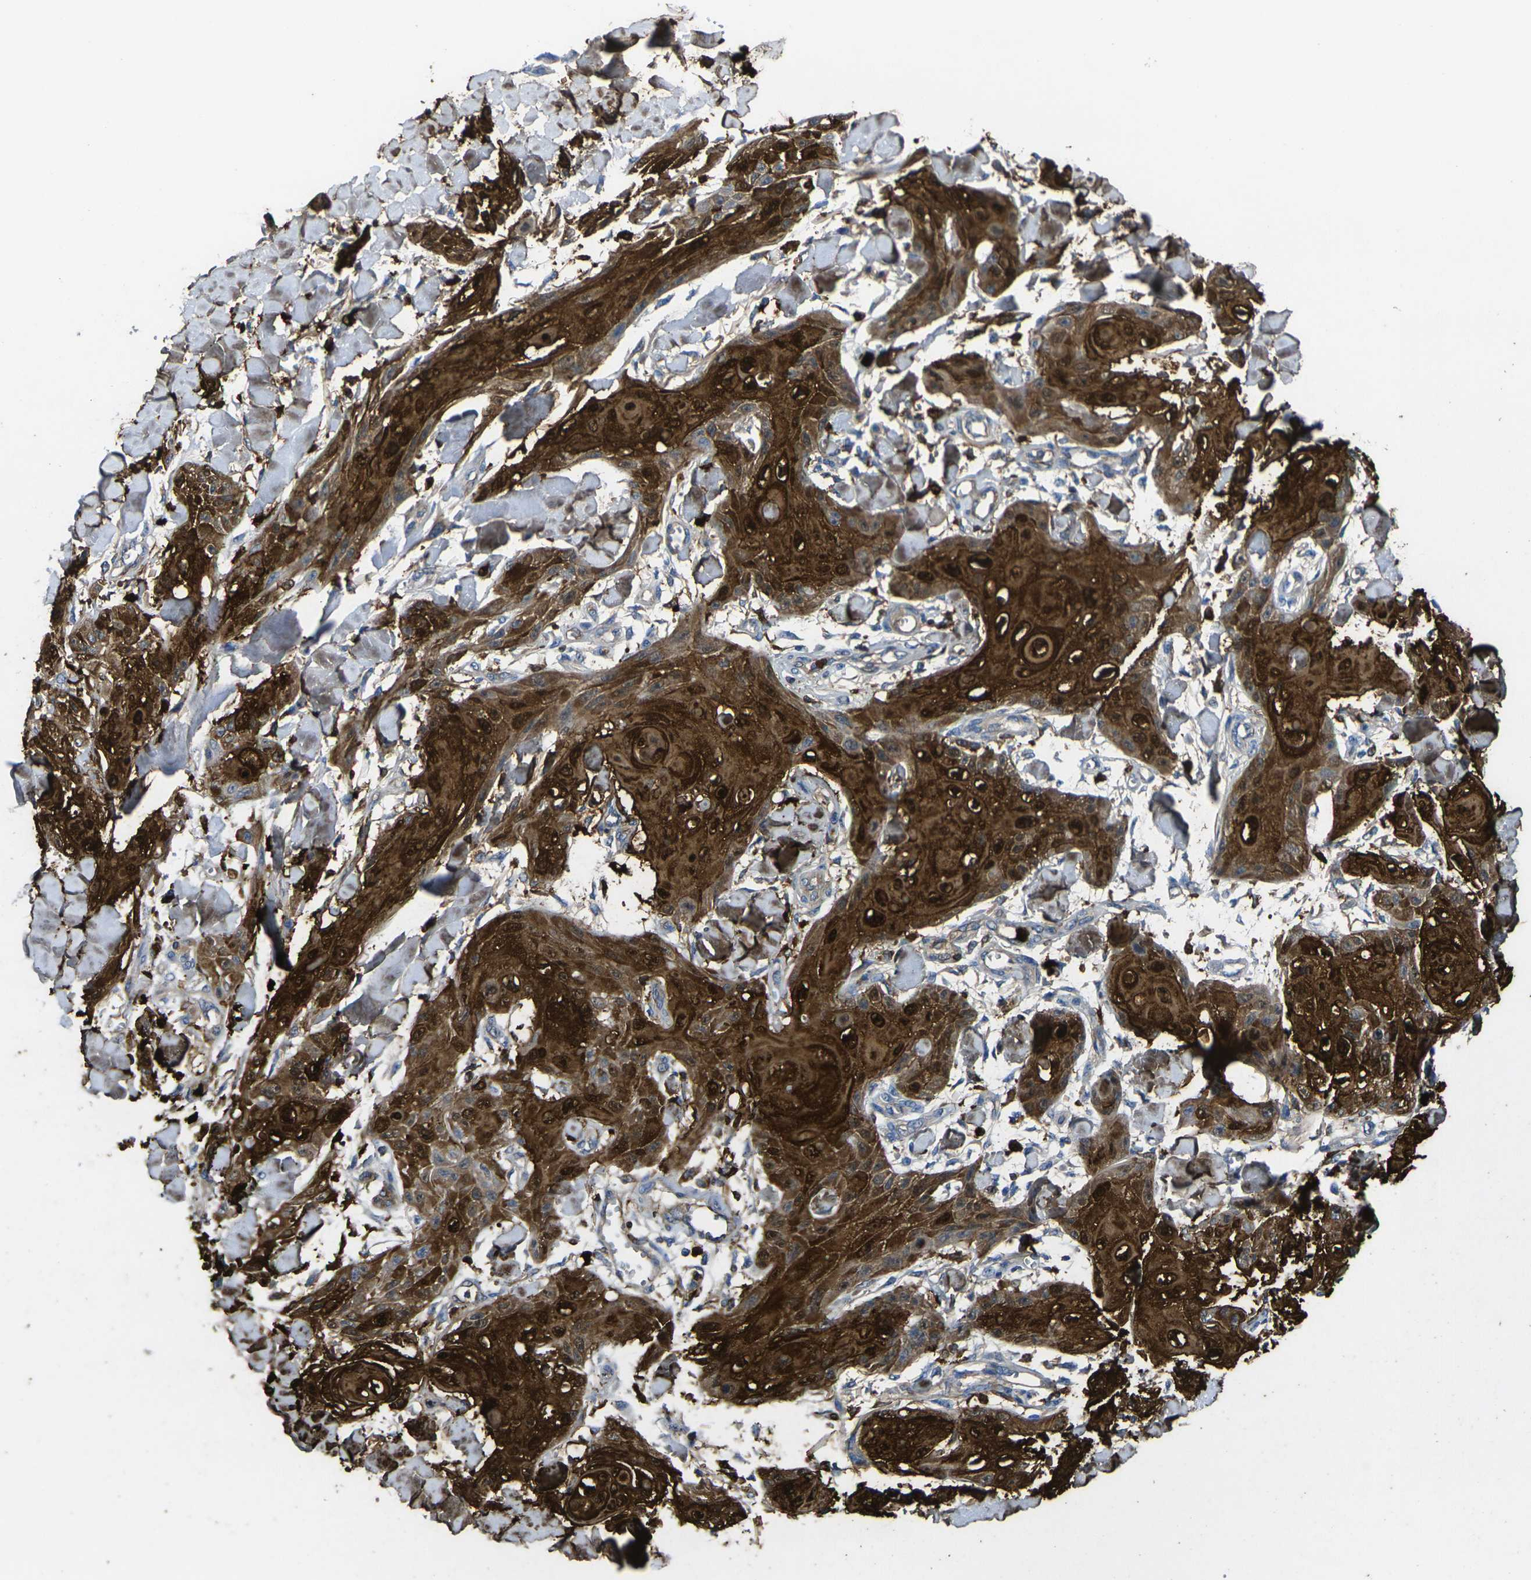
{"staining": {"intensity": "strong", "quantity": ">75%", "location": "cytoplasmic/membranous,nuclear"}, "tissue": "skin cancer", "cell_type": "Tumor cells", "image_type": "cancer", "snomed": [{"axis": "morphology", "description": "Squamous cell carcinoma, NOS"}, {"axis": "topography", "description": "Skin"}], "caption": "A micrograph of human skin squamous cell carcinoma stained for a protein demonstrates strong cytoplasmic/membranous and nuclear brown staining in tumor cells. (Brightfield microscopy of DAB IHC at high magnification).", "gene": "S100A9", "patient": {"sex": "male", "age": 74}}